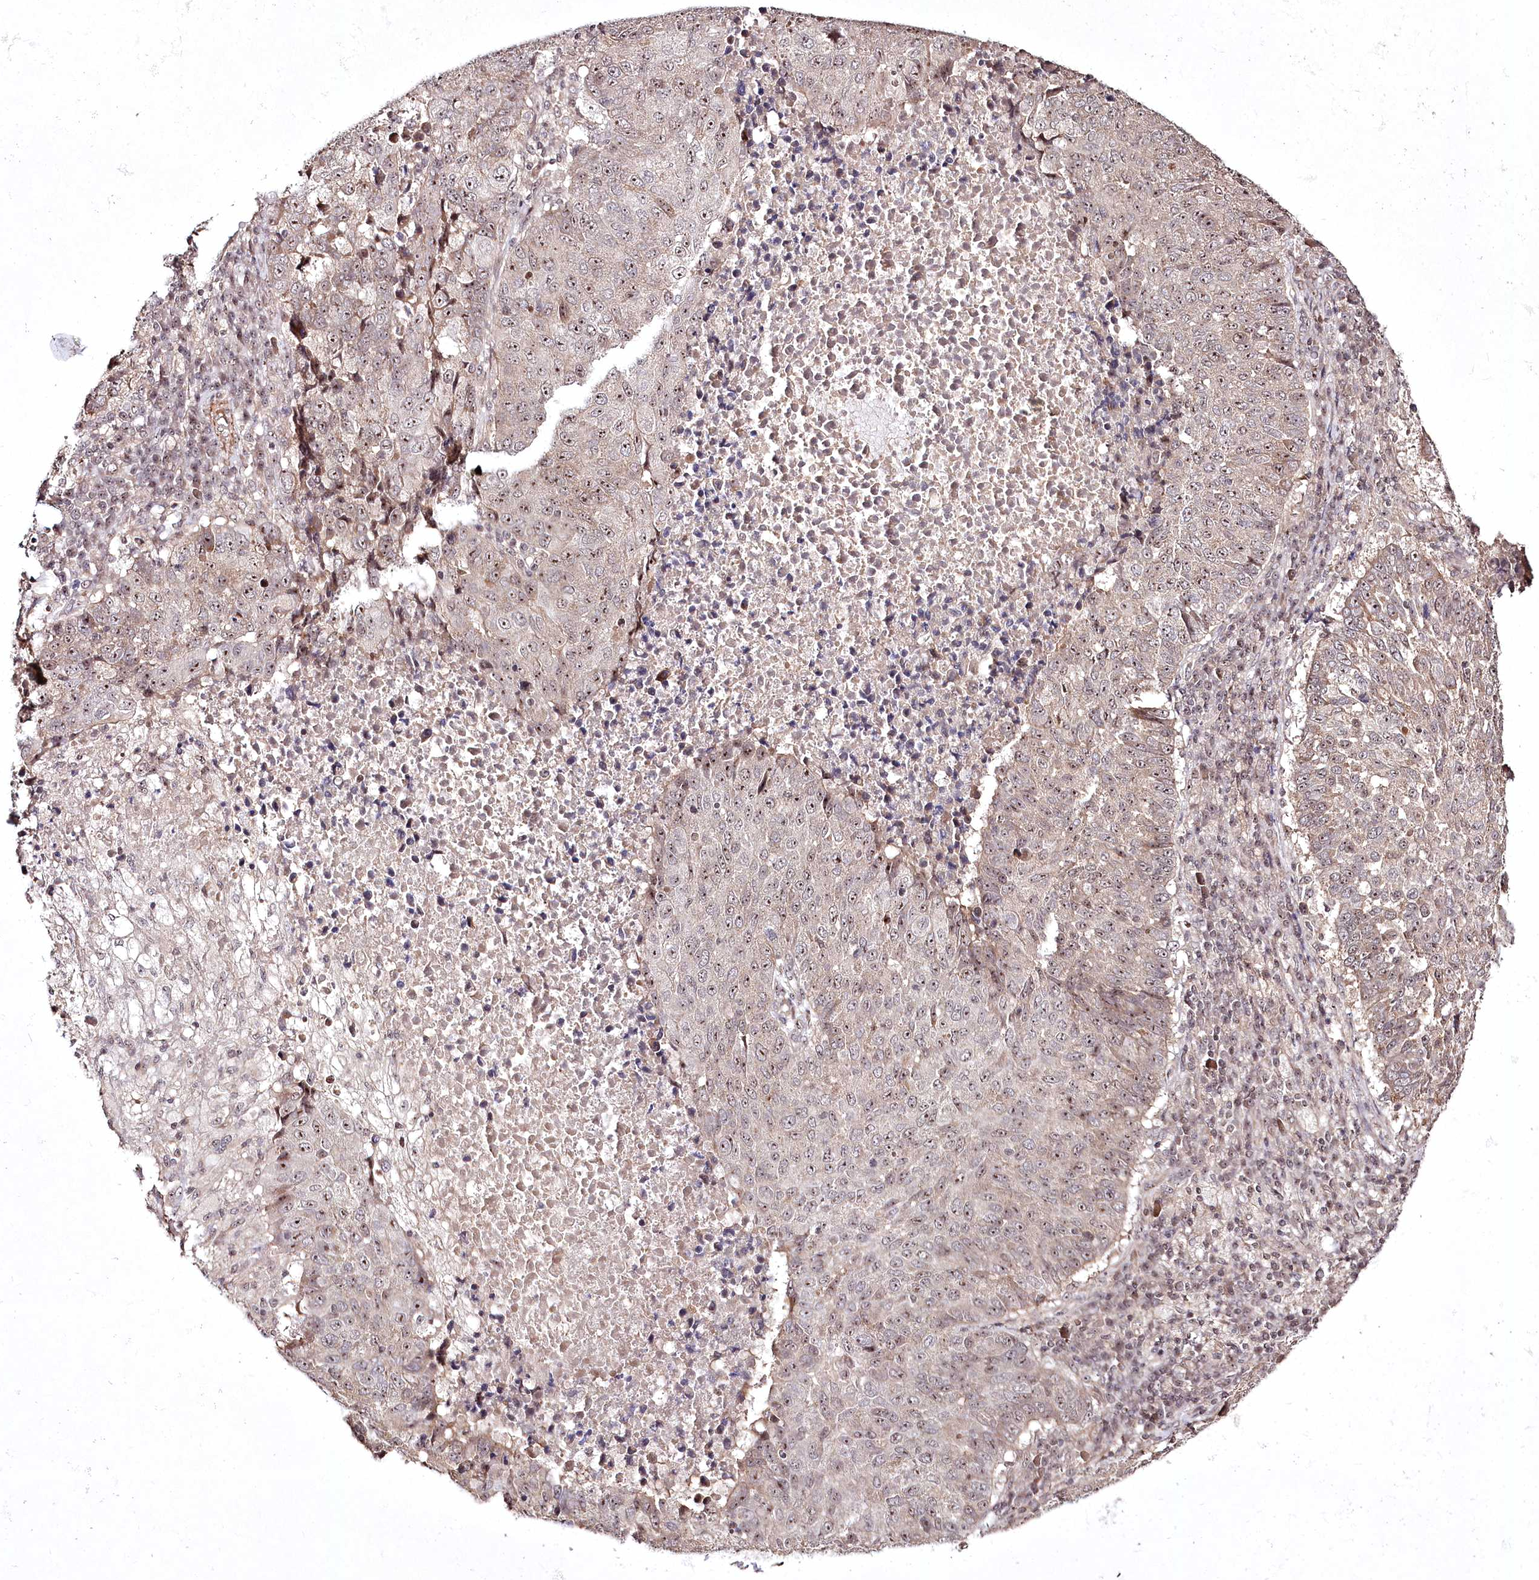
{"staining": {"intensity": "weak", "quantity": ">75%", "location": "nuclear"}, "tissue": "lung cancer", "cell_type": "Tumor cells", "image_type": "cancer", "snomed": [{"axis": "morphology", "description": "Squamous cell carcinoma, NOS"}, {"axis": "topography", "description": "Lung"}], "caption": "The image reveals a brown stain indicating the presence of a protein in the nuclear of tumor cells in lung cancer. (Stains: DAB in brown, nuclei in blue, Microscopy: brightfield microscopy at high magnification).", "gene": "CCDC59", "patient": {"sex": "male", "age": 73}}